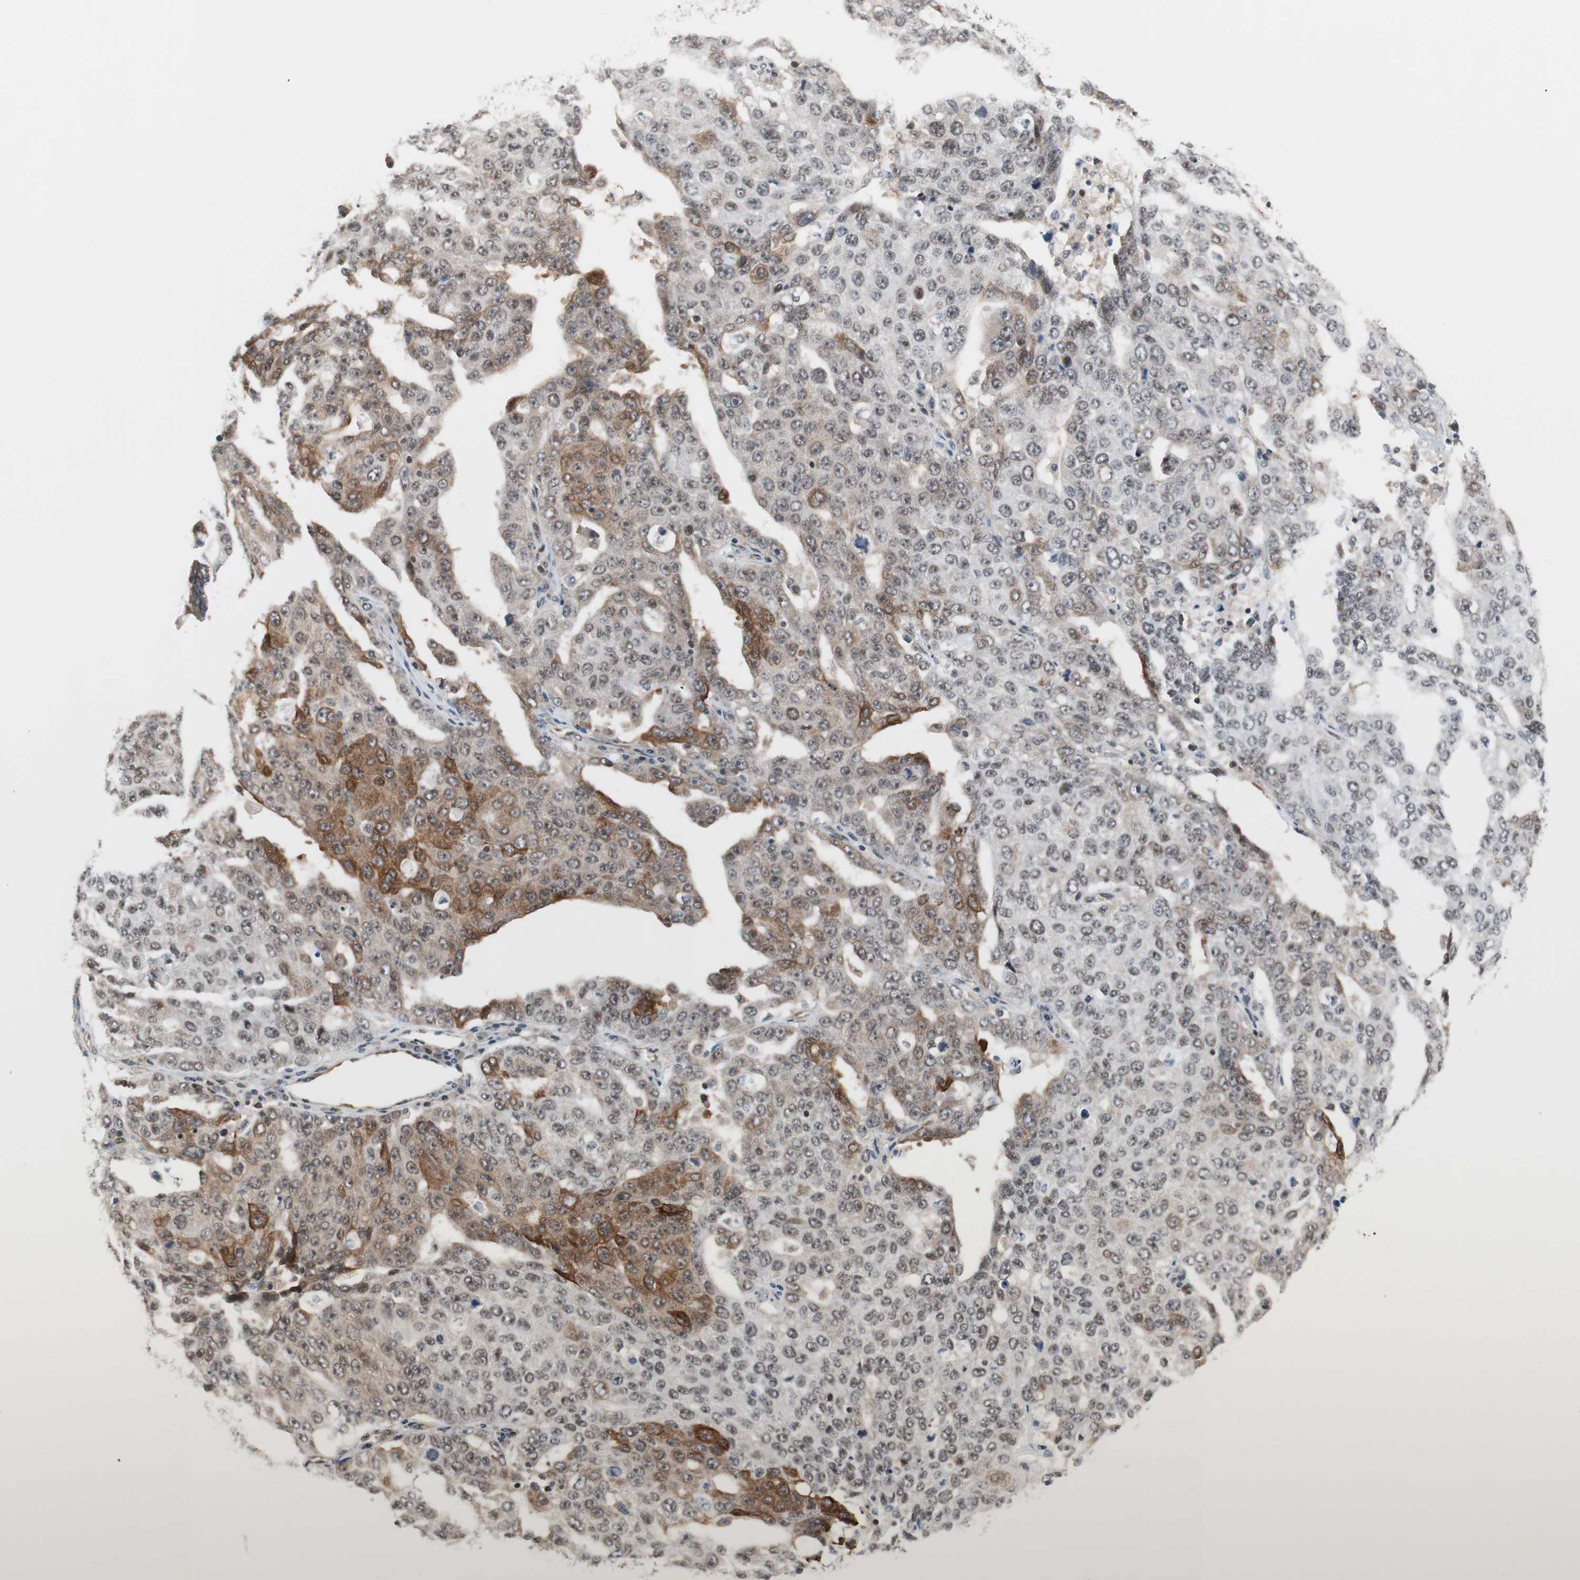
{"staining": {"intensity": "moderate", "quantity": "25%-75%", "location": "cytoplasmic/membranous"}, "tissue": "ovarian cancer", "cell_type": "Tumor cells", "image_type": "cancer", "snomed": [{"axis": "morphology", "description": "Carcinoma, endometroid"}, {"axis": "topography", "description": "Ovary"}], "caption": "Tumor cells exhibit moderate cytoplasmic/membranous positivity in about 25%-75% of cells in ovarian endometroid carcinoma.", "gene": "ZNF512B", "patient": {"sex": "female", "age": 62}}